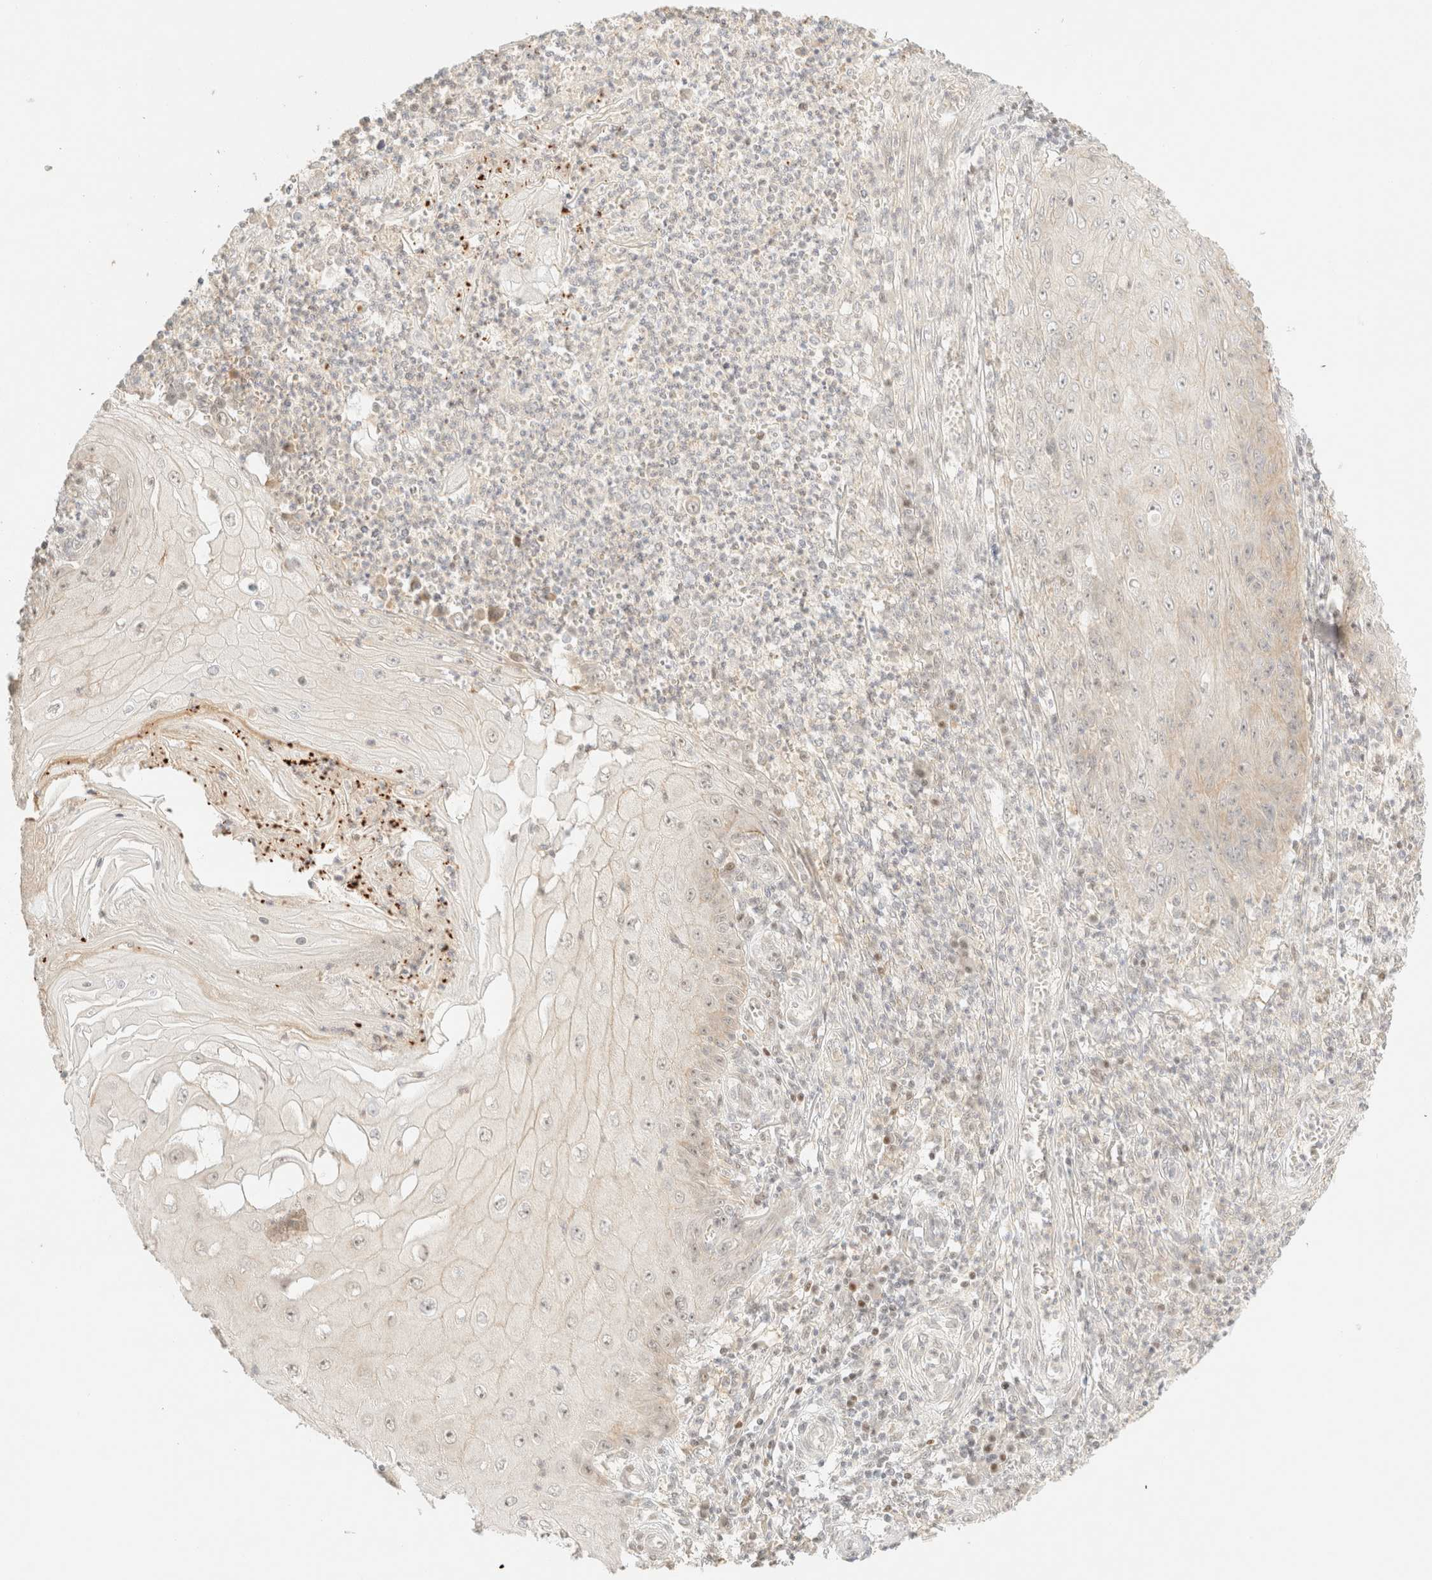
{"staining": {"intensity": "weak", "quantity": "<25%", "location": "cytoplasmic/membranous,nuclear"}, "tissue": "skin cancer", "cell_type": "Tumor cells", "image_type": "cancer", "snomed": [{"axis": "morphology", "description": "Squamous cell carcinoma, NOS"}, {"axis": "topography", "description": "Skin"}], "caption": "Human skin squamous cell carcinoma stained for a protein using immunohistochemistry (IHC) exhibits no expression in tumor cells.", "gene": "TSR1", "patient": {"sex": "female", "age": 73}}